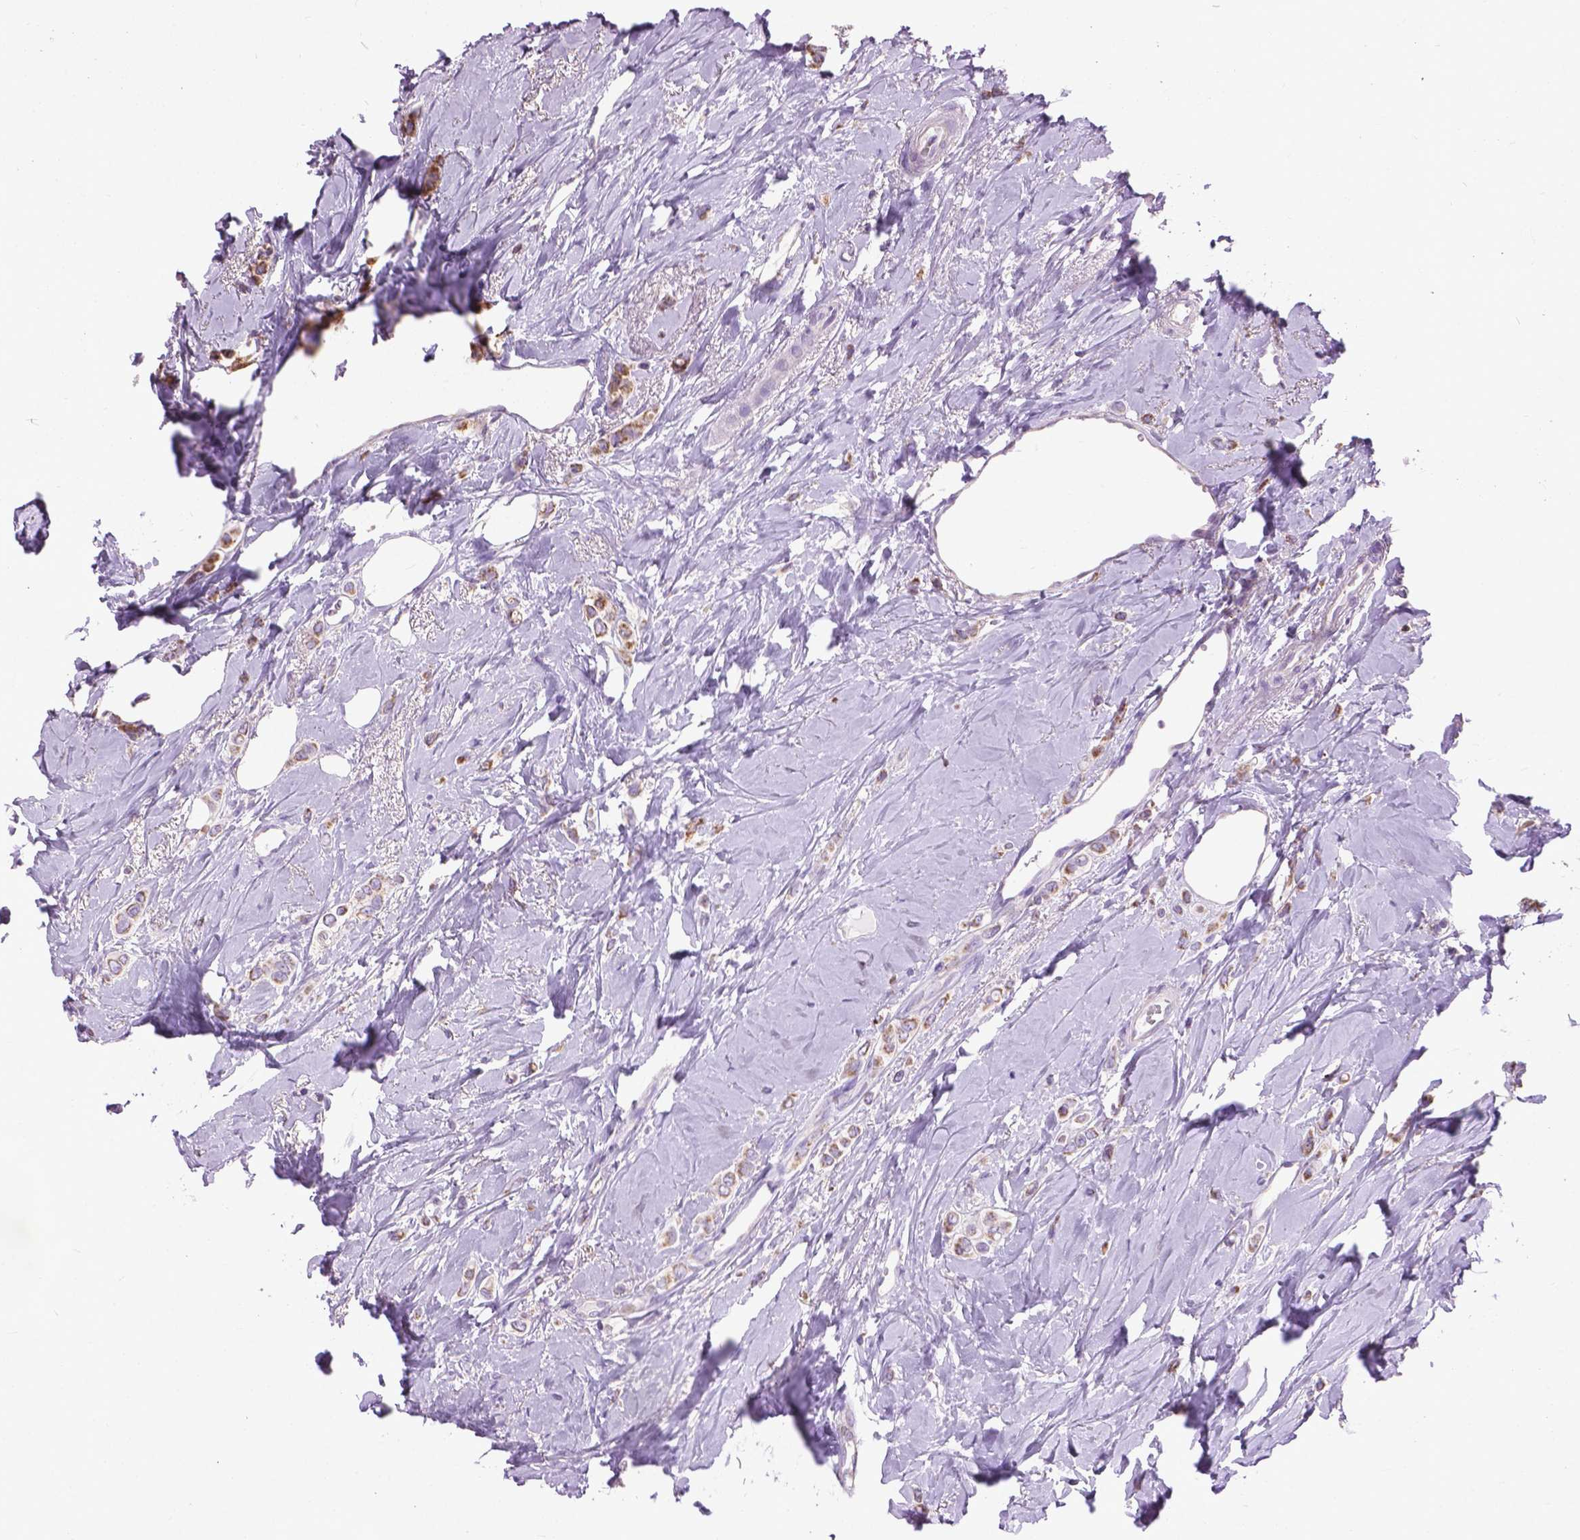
{"staining": {"intensity": "moderate", "quantity": ">75%", "location": "cytoplasmic/membranous"}, "tissue": "breast cancer", "cell_type": "Tumor cells", "image_type": "cancer", "snomed": [{"axis": "morphology", "description": "Lobular carcinoma"}, {"axis": "topography", "description": "Breast"}], "caption": "Immunohistochemistry (IHC) staining of breast lobular carcinoma, which shows medium levels of moderate cytoplasmic/membranous expression in about >75% of tumor cells indicating moderate cytoplasmic/membranous protein staining. The staining was performed using DAB (brown) for protein detection and nuclei were counterstained in hematoxylin (blue).", "gene": "VDAC1", "patient": {"sex": "female", "age": 66}}